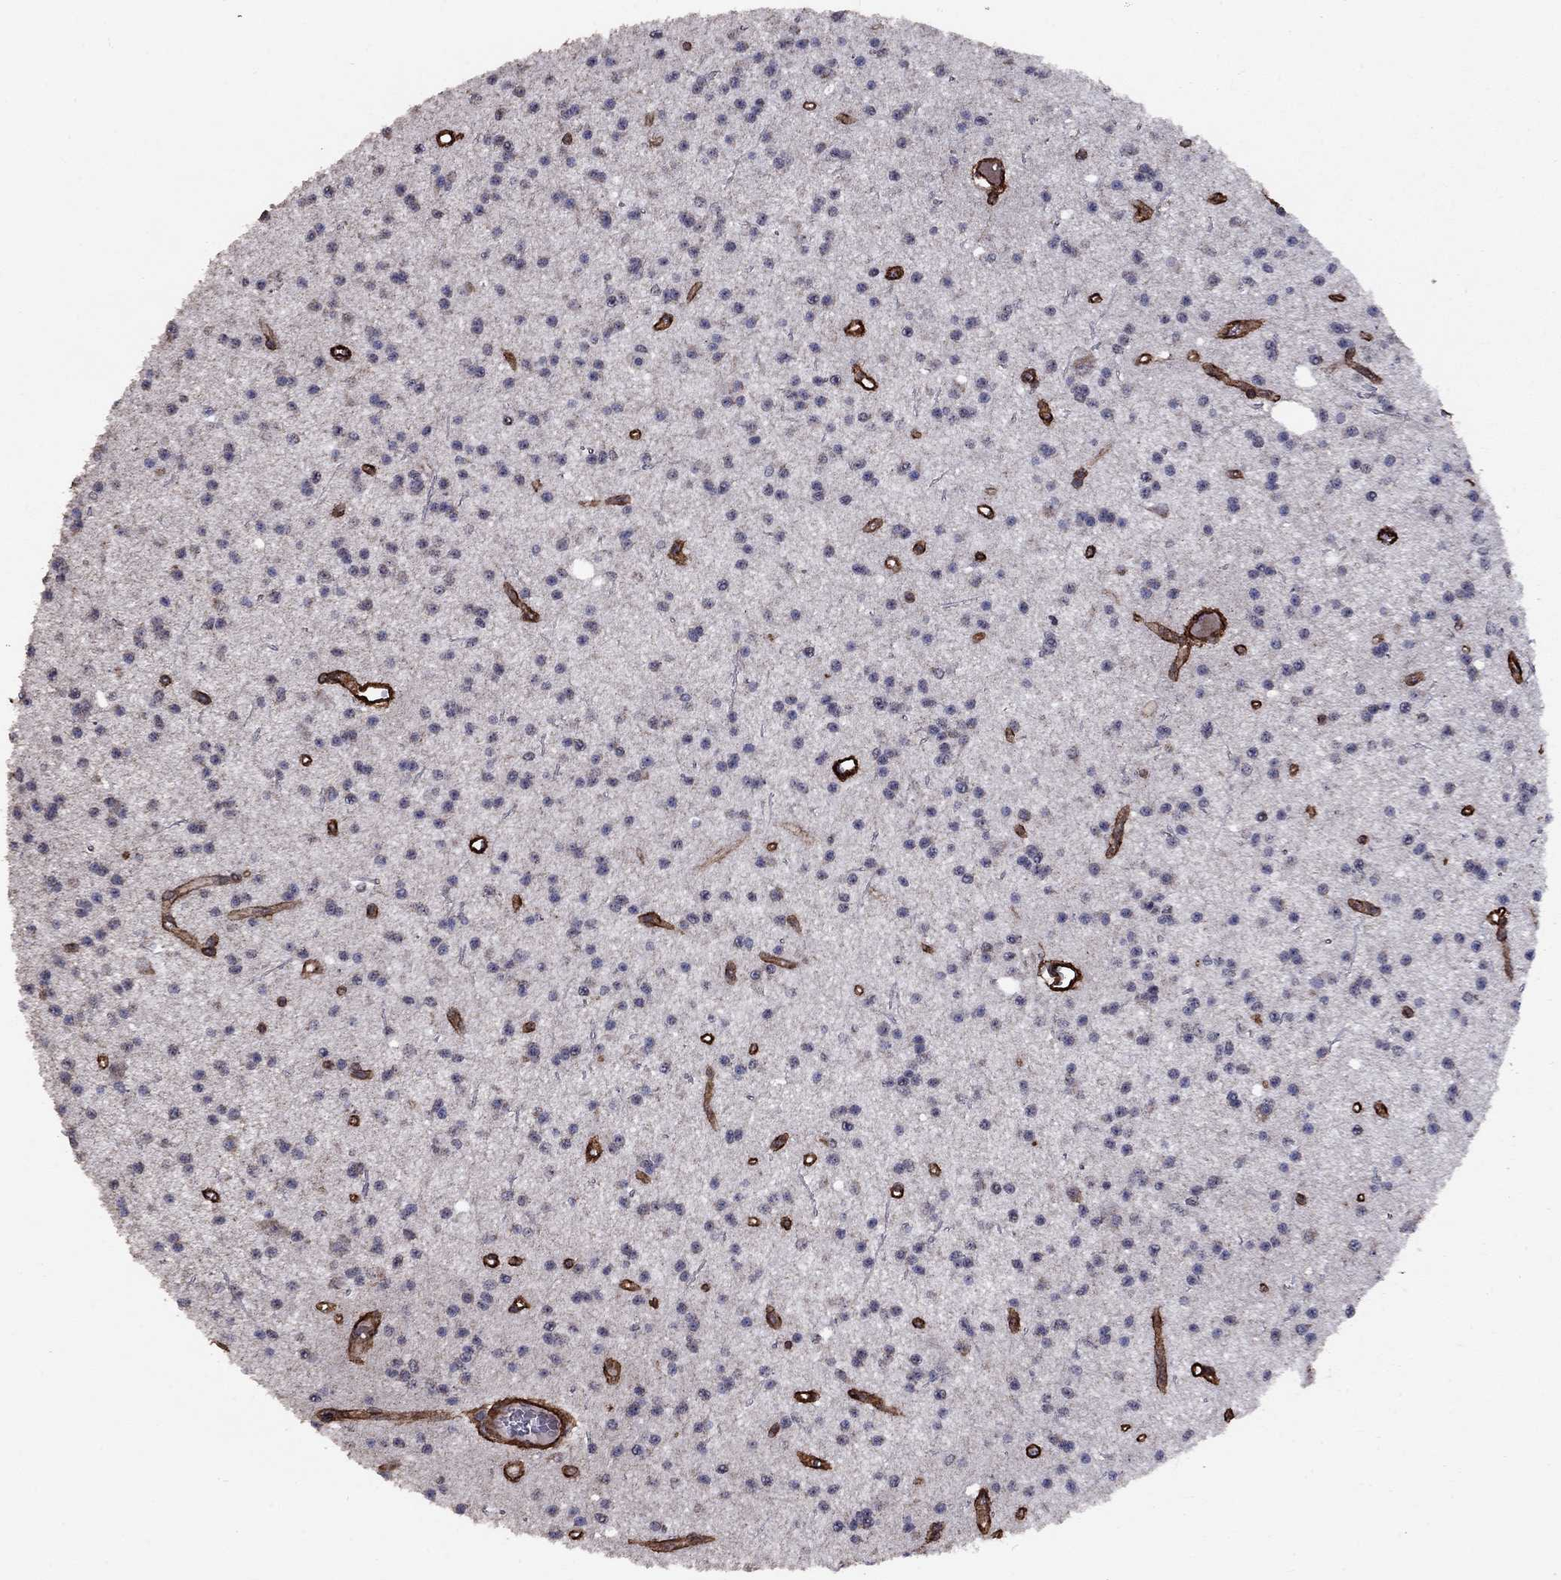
{"staining": {"intensity": "negative", "quantity": "none", "location": "none"}, "tissue": "glioma", "cell_type": "Tumor cells", "image_type": "cancer", "snomed": [{"axis": "morphology", "description": "Glioma, malignant, Low grade"}, {"axis": "topography", "description": "Brain"}], "caption": "Histopathology image shows no protein staining in tumor cells of glioma tissue.", "gene": "COL18A1", "patient": {"sex": "male", "age": 27}}